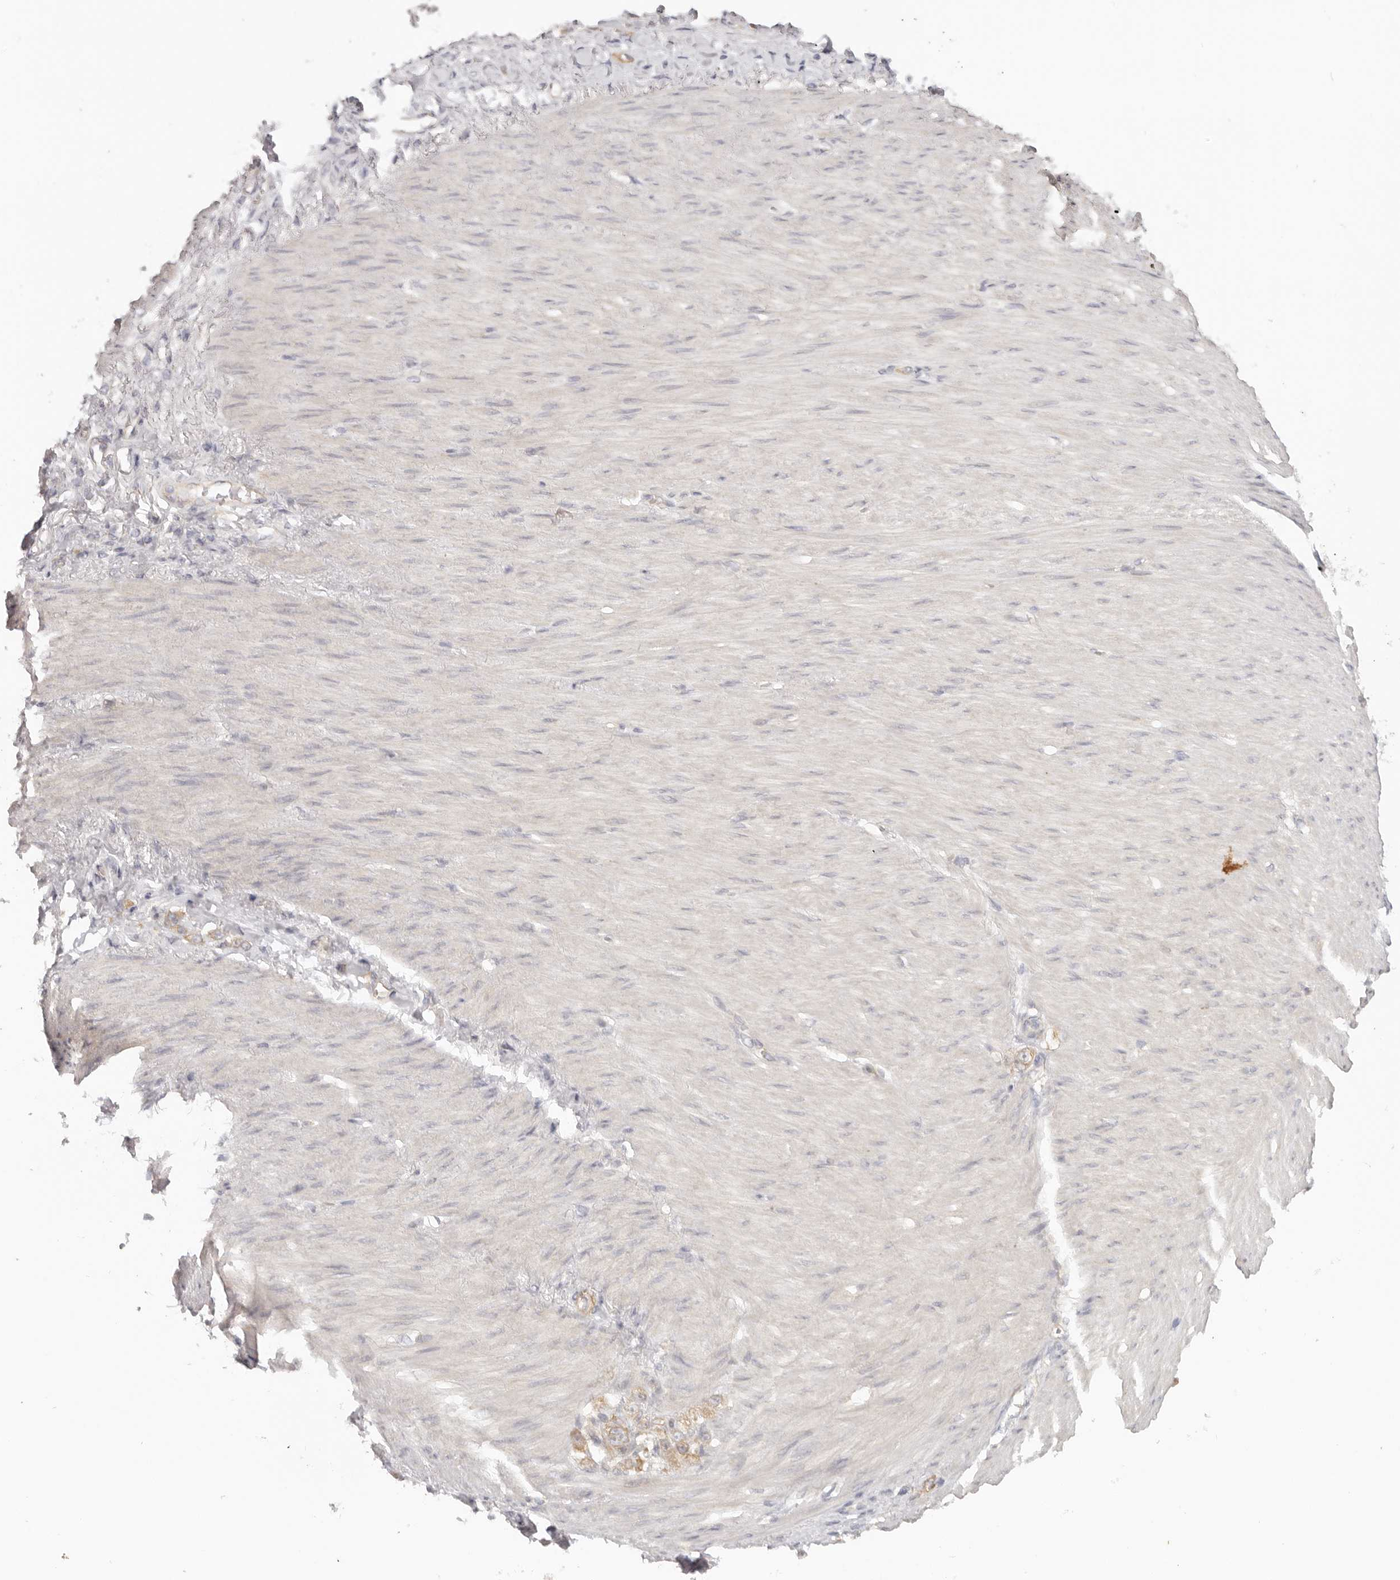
{"staining": {"intensity": "moderate", "quantity": ">75%", "location": "cytoplasmic/membranous"}, "tissue": "stomach cancer", "cell_type": "Tumor cells", "image_type": "cancer", "snomed": [{"axis": "morphology", "description": "Normal tissue, NOS"}, {"axis": "morphology", "description": "Adenocarcinoma, NOS"}, {"axis": "topography", "description": "Stomach"}], "caption": "The micrograph displays staining of stomach adenocarcinoma, revealing moderate cytoplasmic/membranous protein staining (brown color) within tumor cells.", "gene": "AHDC1", "patient": {"sex": "male", "age": 82}}